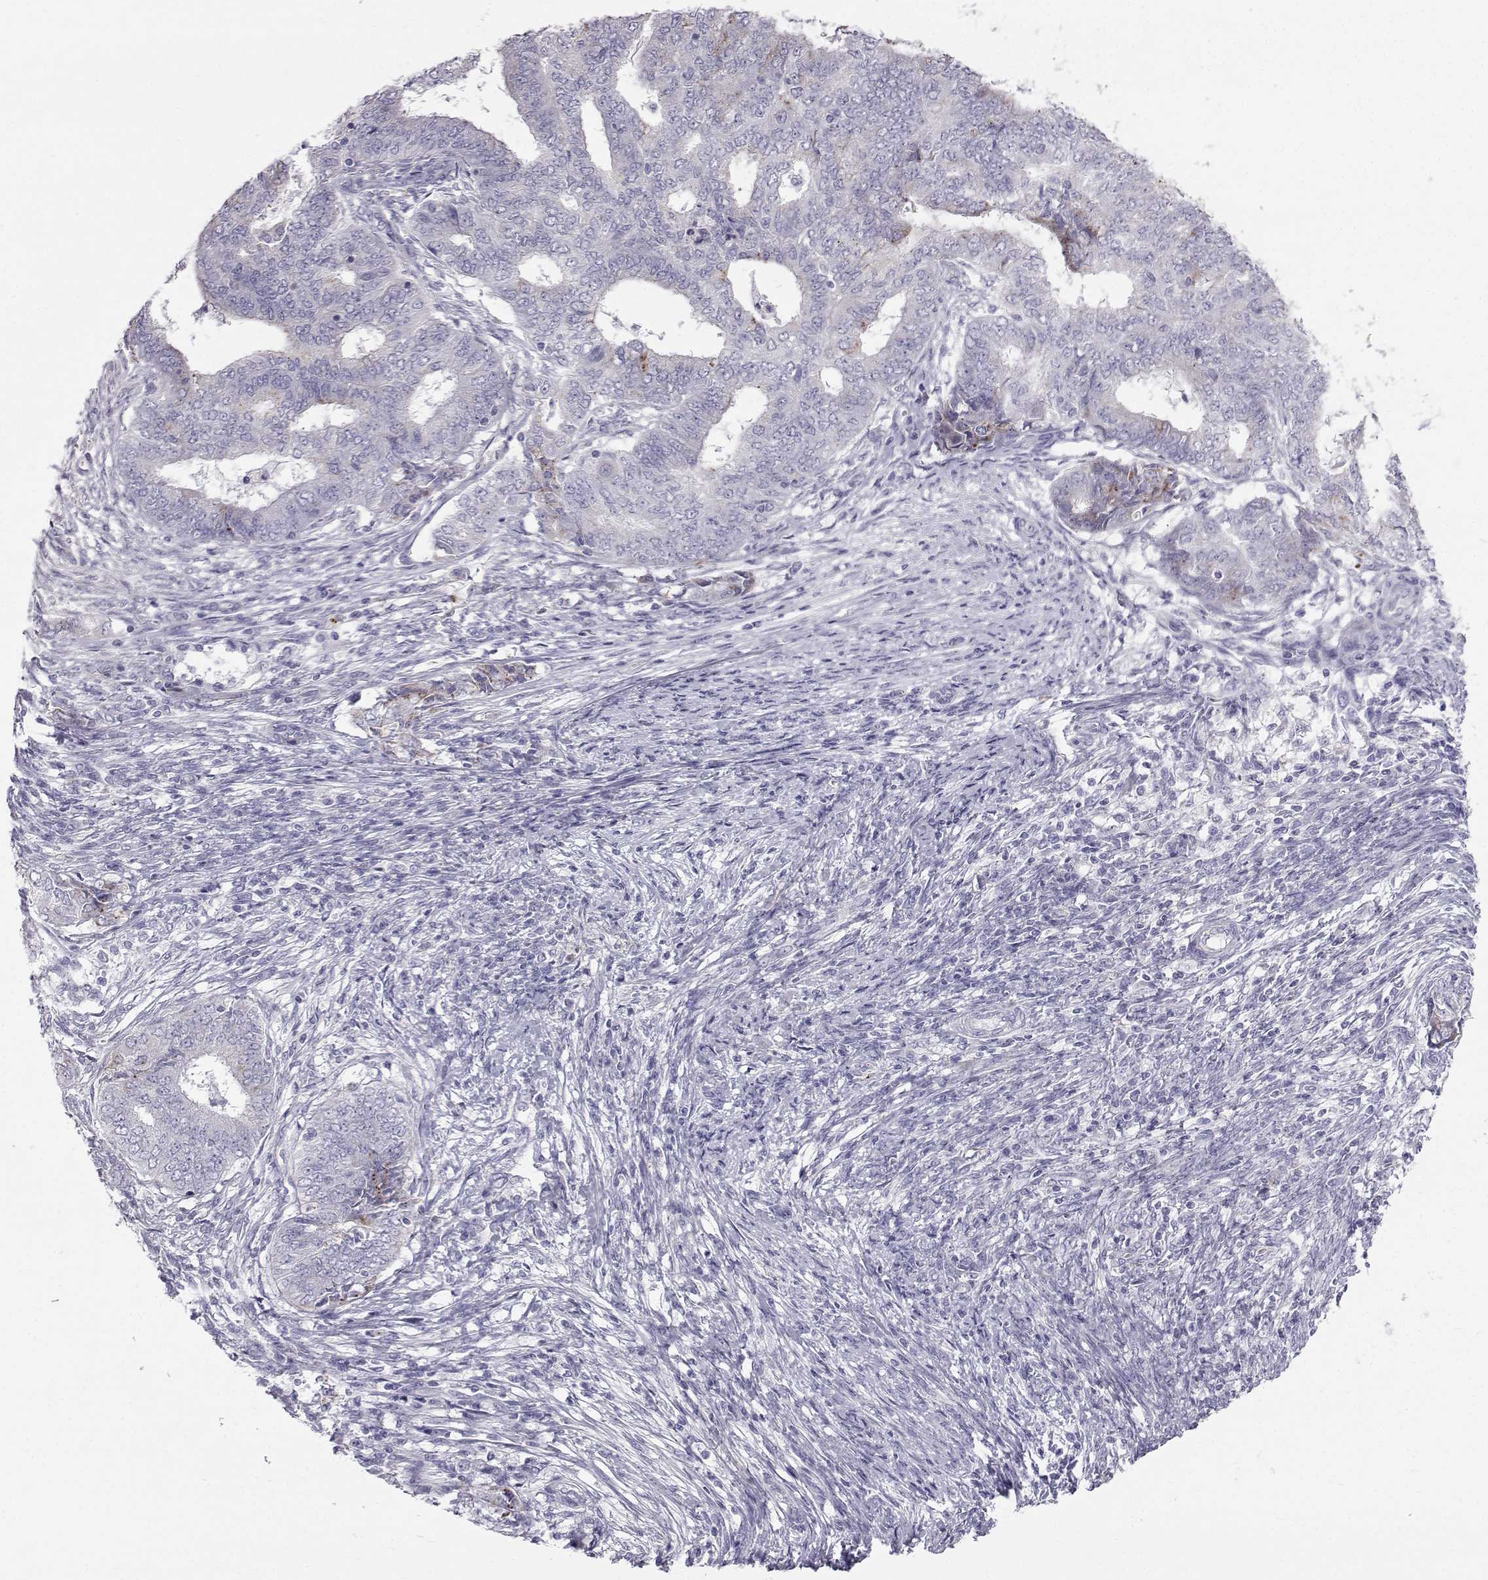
{"staining": {"intensity": "negative", "quantity": "none", "location": "none"}, "tissue": "endometrial cancer", "cell_type": "Tumor cells", "image_type": "cancer", "snomed": [{"axis": "morphology", "description": "Adenocarcinoma, NOS"}, {"axis": "topography", "description": "Endometrium"}], "caption": "There is no significant expression in tumor cells of endometrial cancer (adenocarcinoma).", "gene": "CALCR", "patient": {"sex": "female", "age": 62}}